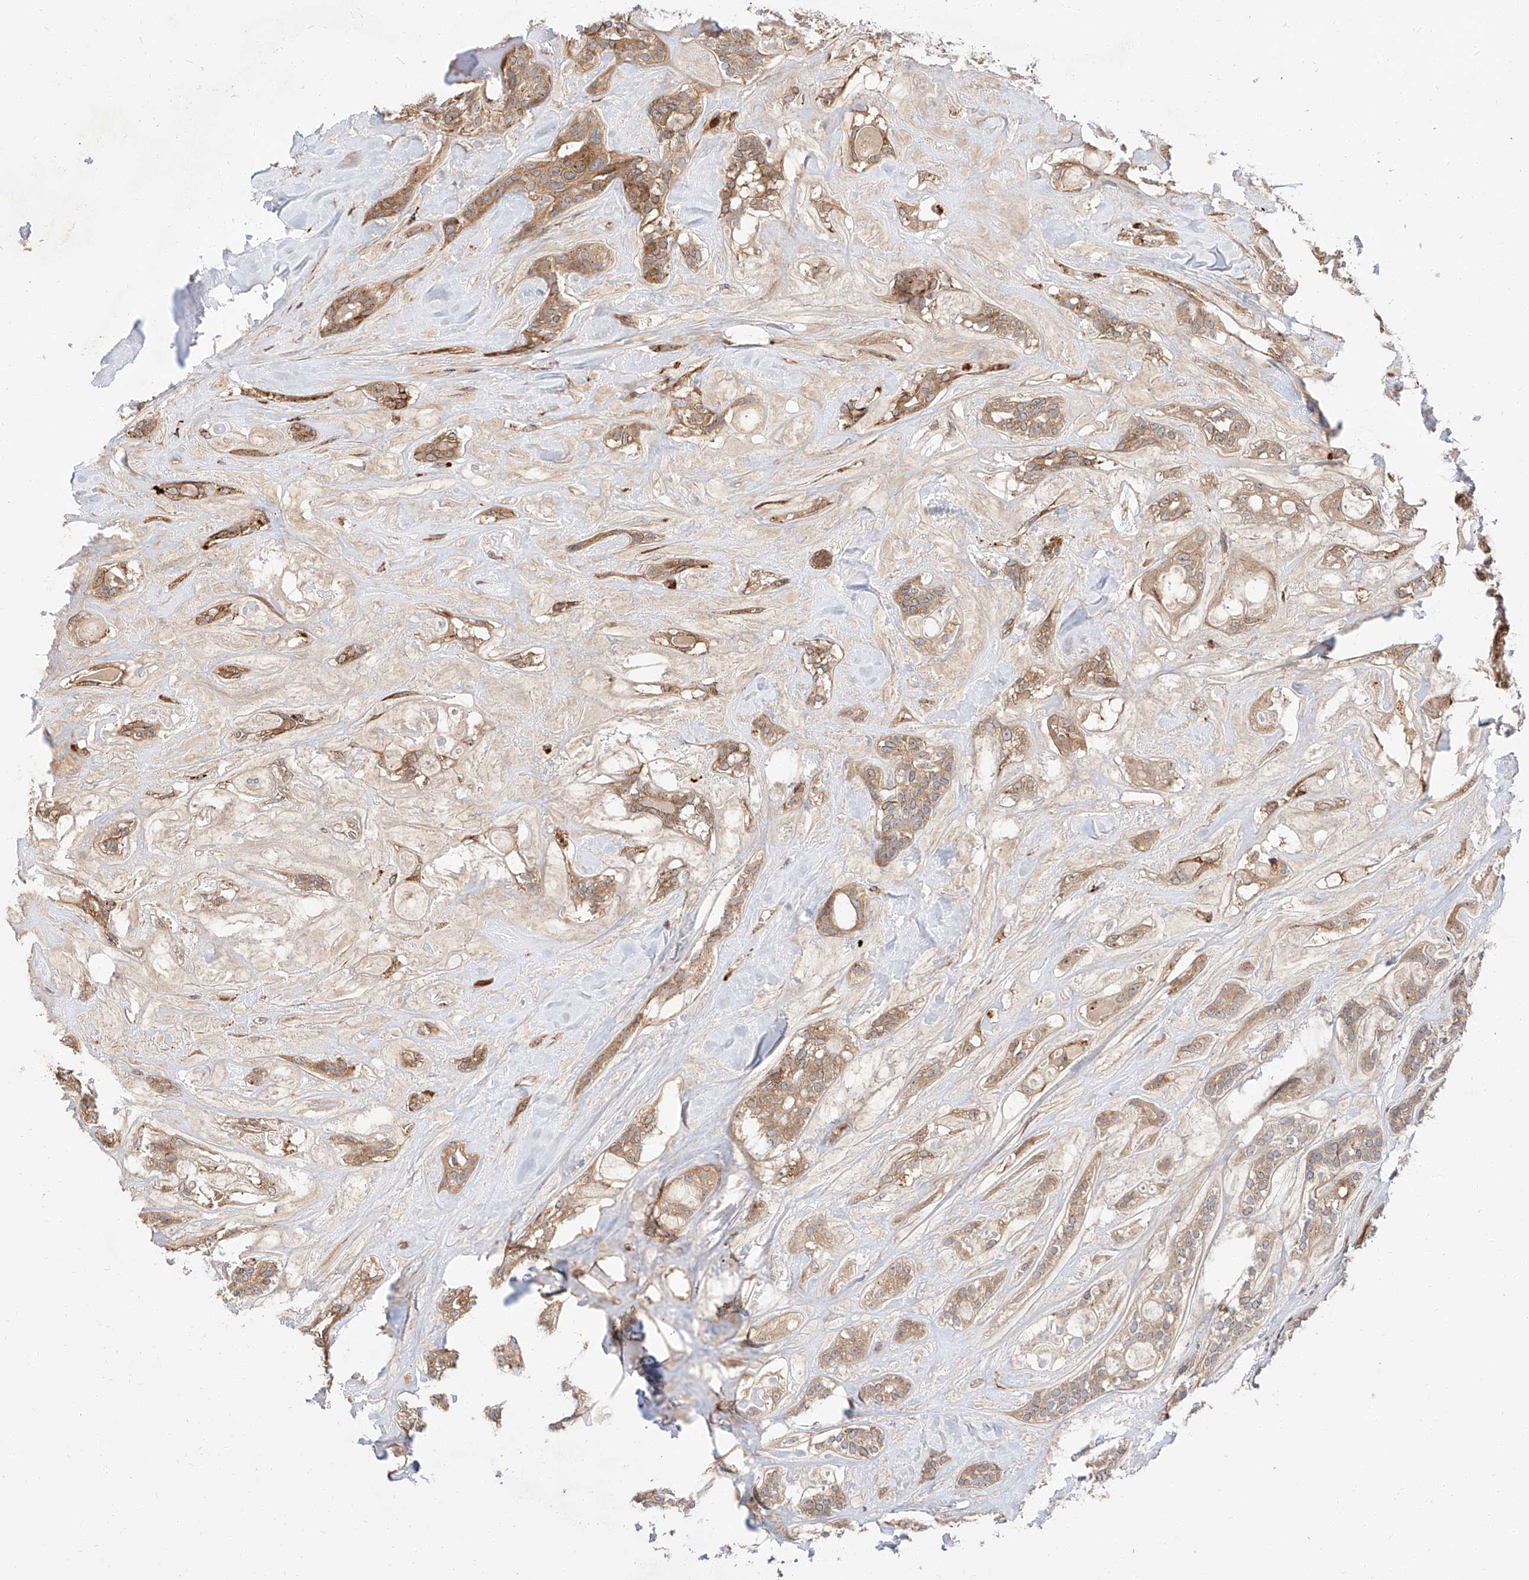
{"staining": {"intensity": "moderate", "quantity": "25%-75%", "location": "cytoplasmic/membranous"}, "tissue": "head and neck cancer", "cell_type": "Tumor cells", "image_type": "cancer", "snomed": [{"axis": "morphology", "description": "Adenocarcinoma, NOS"}, {"axis": "topography", "description": "Head-Neck"}], "caption": "Immunohistochemistry photomicrograph of adenocarcinoma (head and neck) stained for a protein (brown), which reveals medium levels of moderate cytoplasmic/membranous positivity in approximately 25%-75% of tumor cells.", "gene": "DIRAS3", "patient": {"sex": "male", "age": 66}}